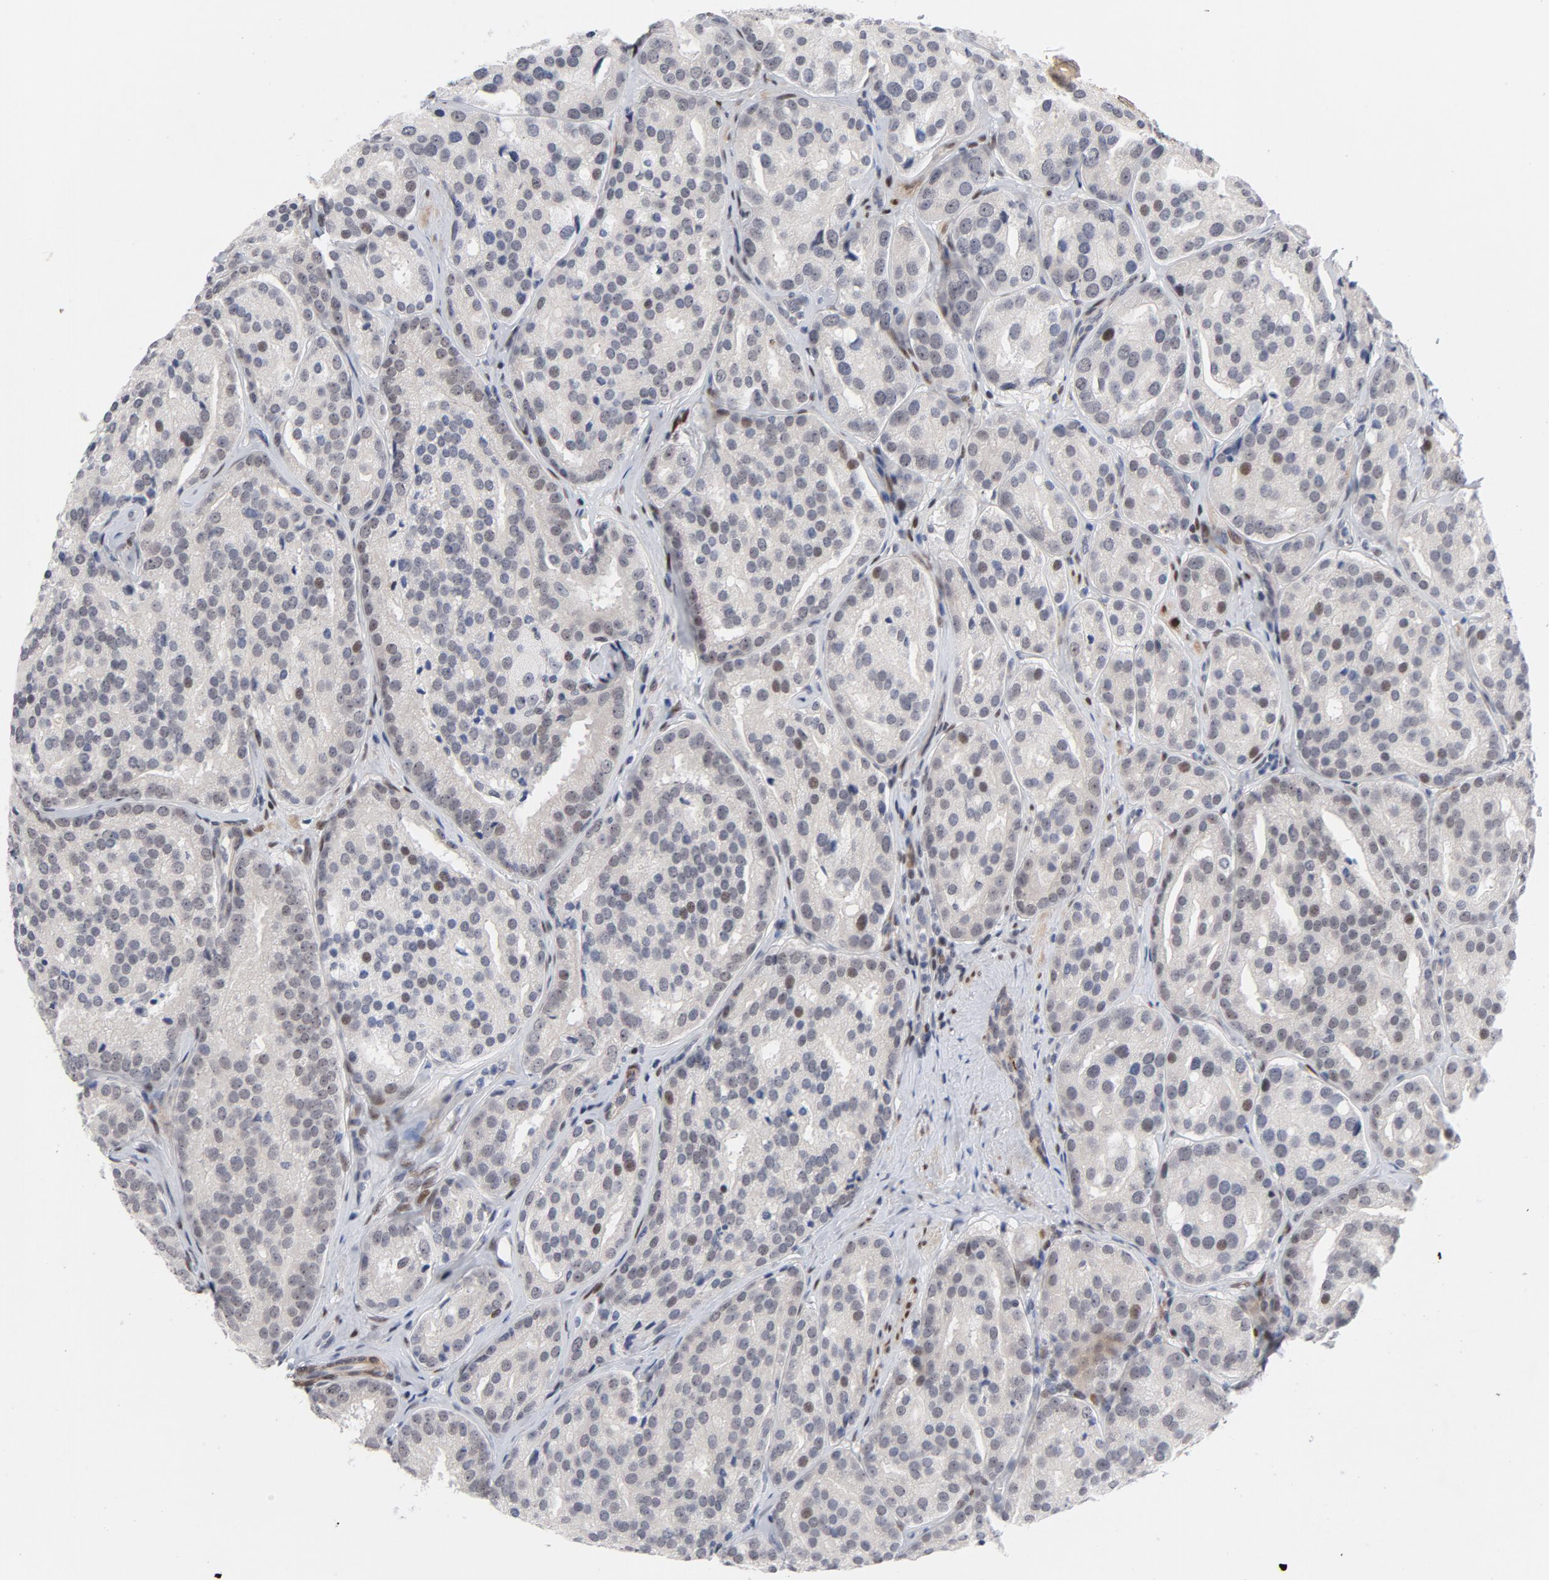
{"staining": {"intensity": "weak", "quantity": "<25%", "location": "nuclear"}, "tissue": "prostate cancer", "cell_type": "Tumor cells", "image_type": "cancer", "snomed": [{"axis": "morphology", "description": "Adenocarcinoma, High grade"}, {"axis": "topography", "description": "Prostate"}], "caption": "A photomicrograph of human adenocarcinoma (high-grade) (prostate) is negative for staining in tumor cells.", "gene": "NFIC", "patient": {"sex": "male", "age": 64}}